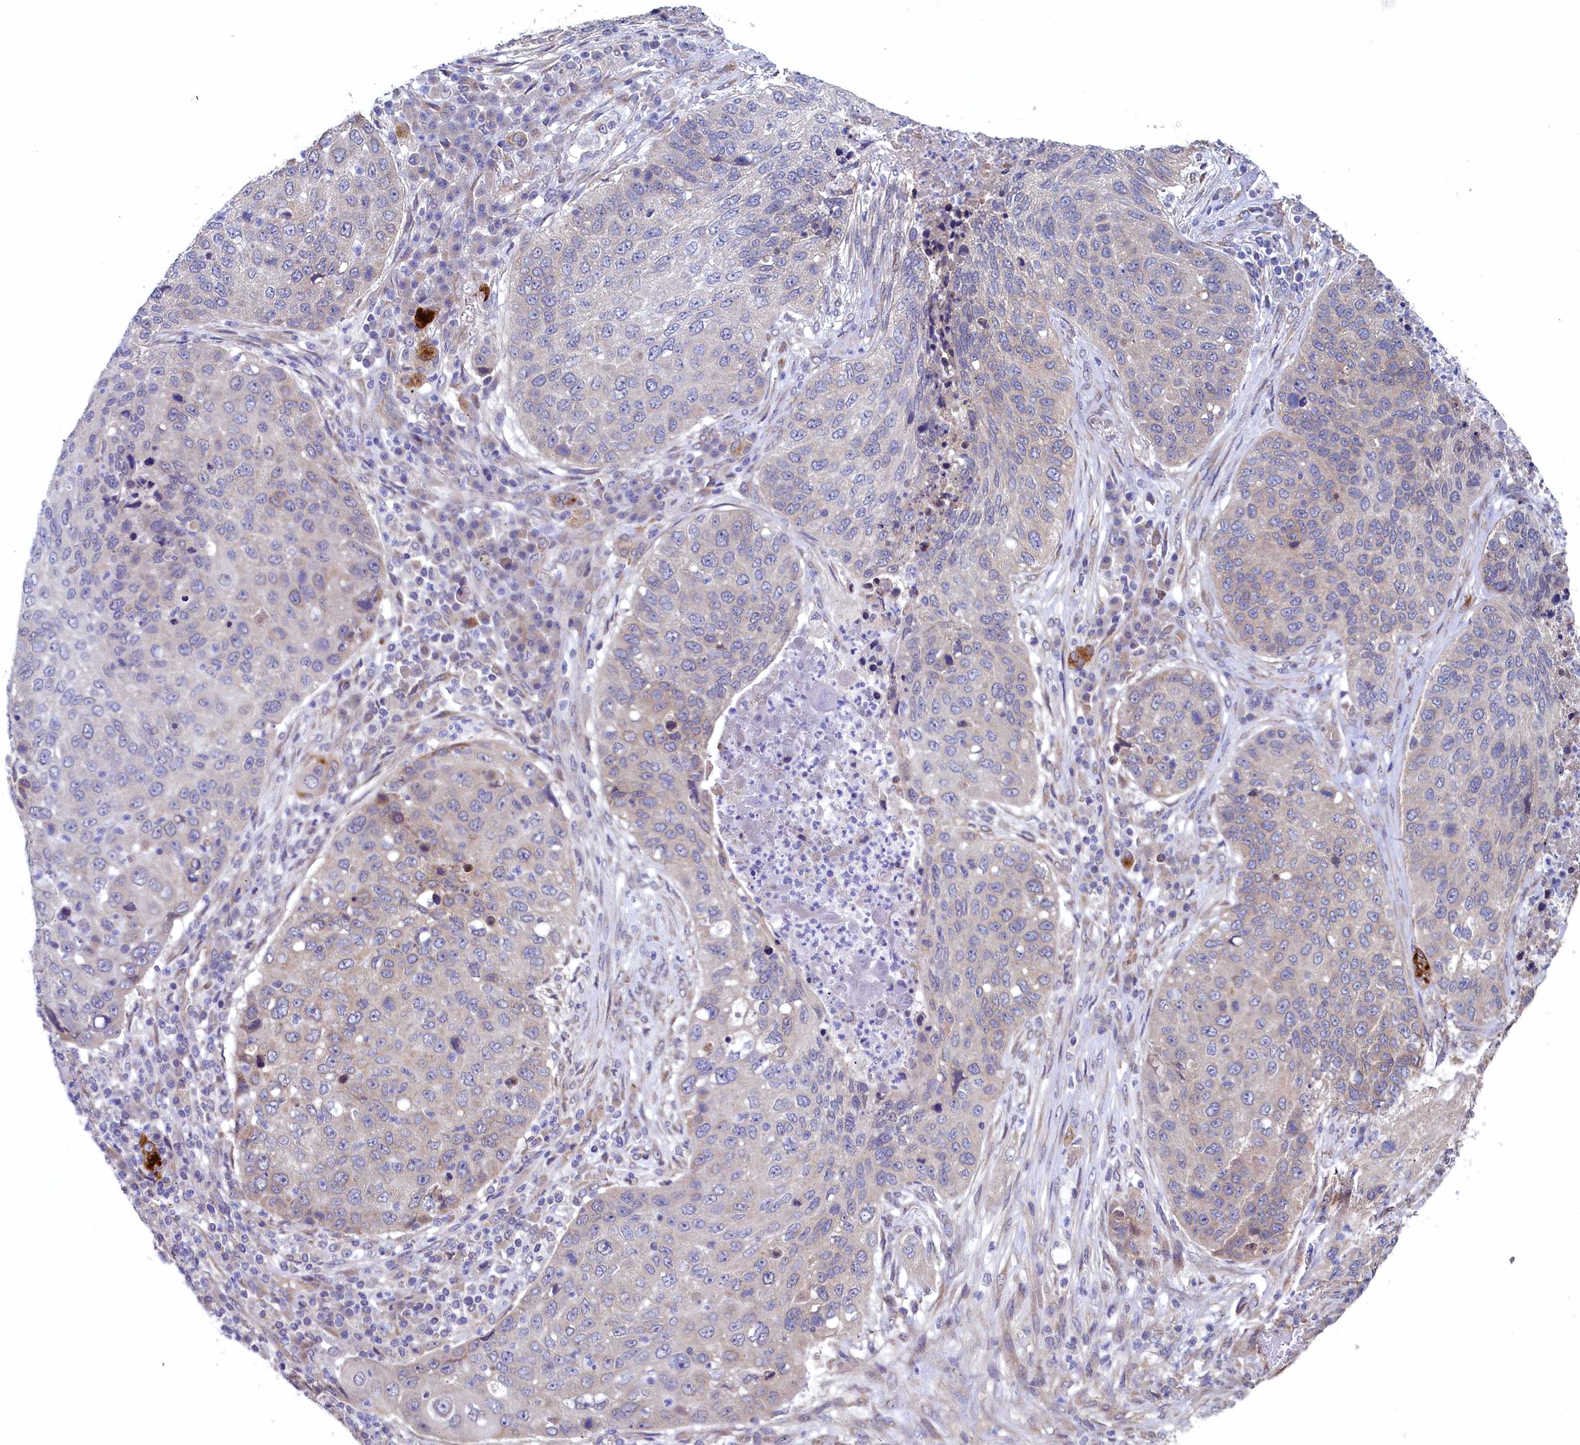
{"staining": {"intensity": "negative", "quantity": "none", "location": "none"}, "tissue": "lung cancer", "cell_type": "Tumor cells", "image_type": "cancer", "snomed": [{"axis": "morphology", "description": "Squamous cell carcinoma, NOS"}, {"axis": "topography", "description": "Lung"}], "caption": "An IHC photomicrograph of lung cancer is shown. There is no staining in tumor cells of lung cancer.", "gene": "SPATA2L", "patient": {"sex": "female", "age": 63}}